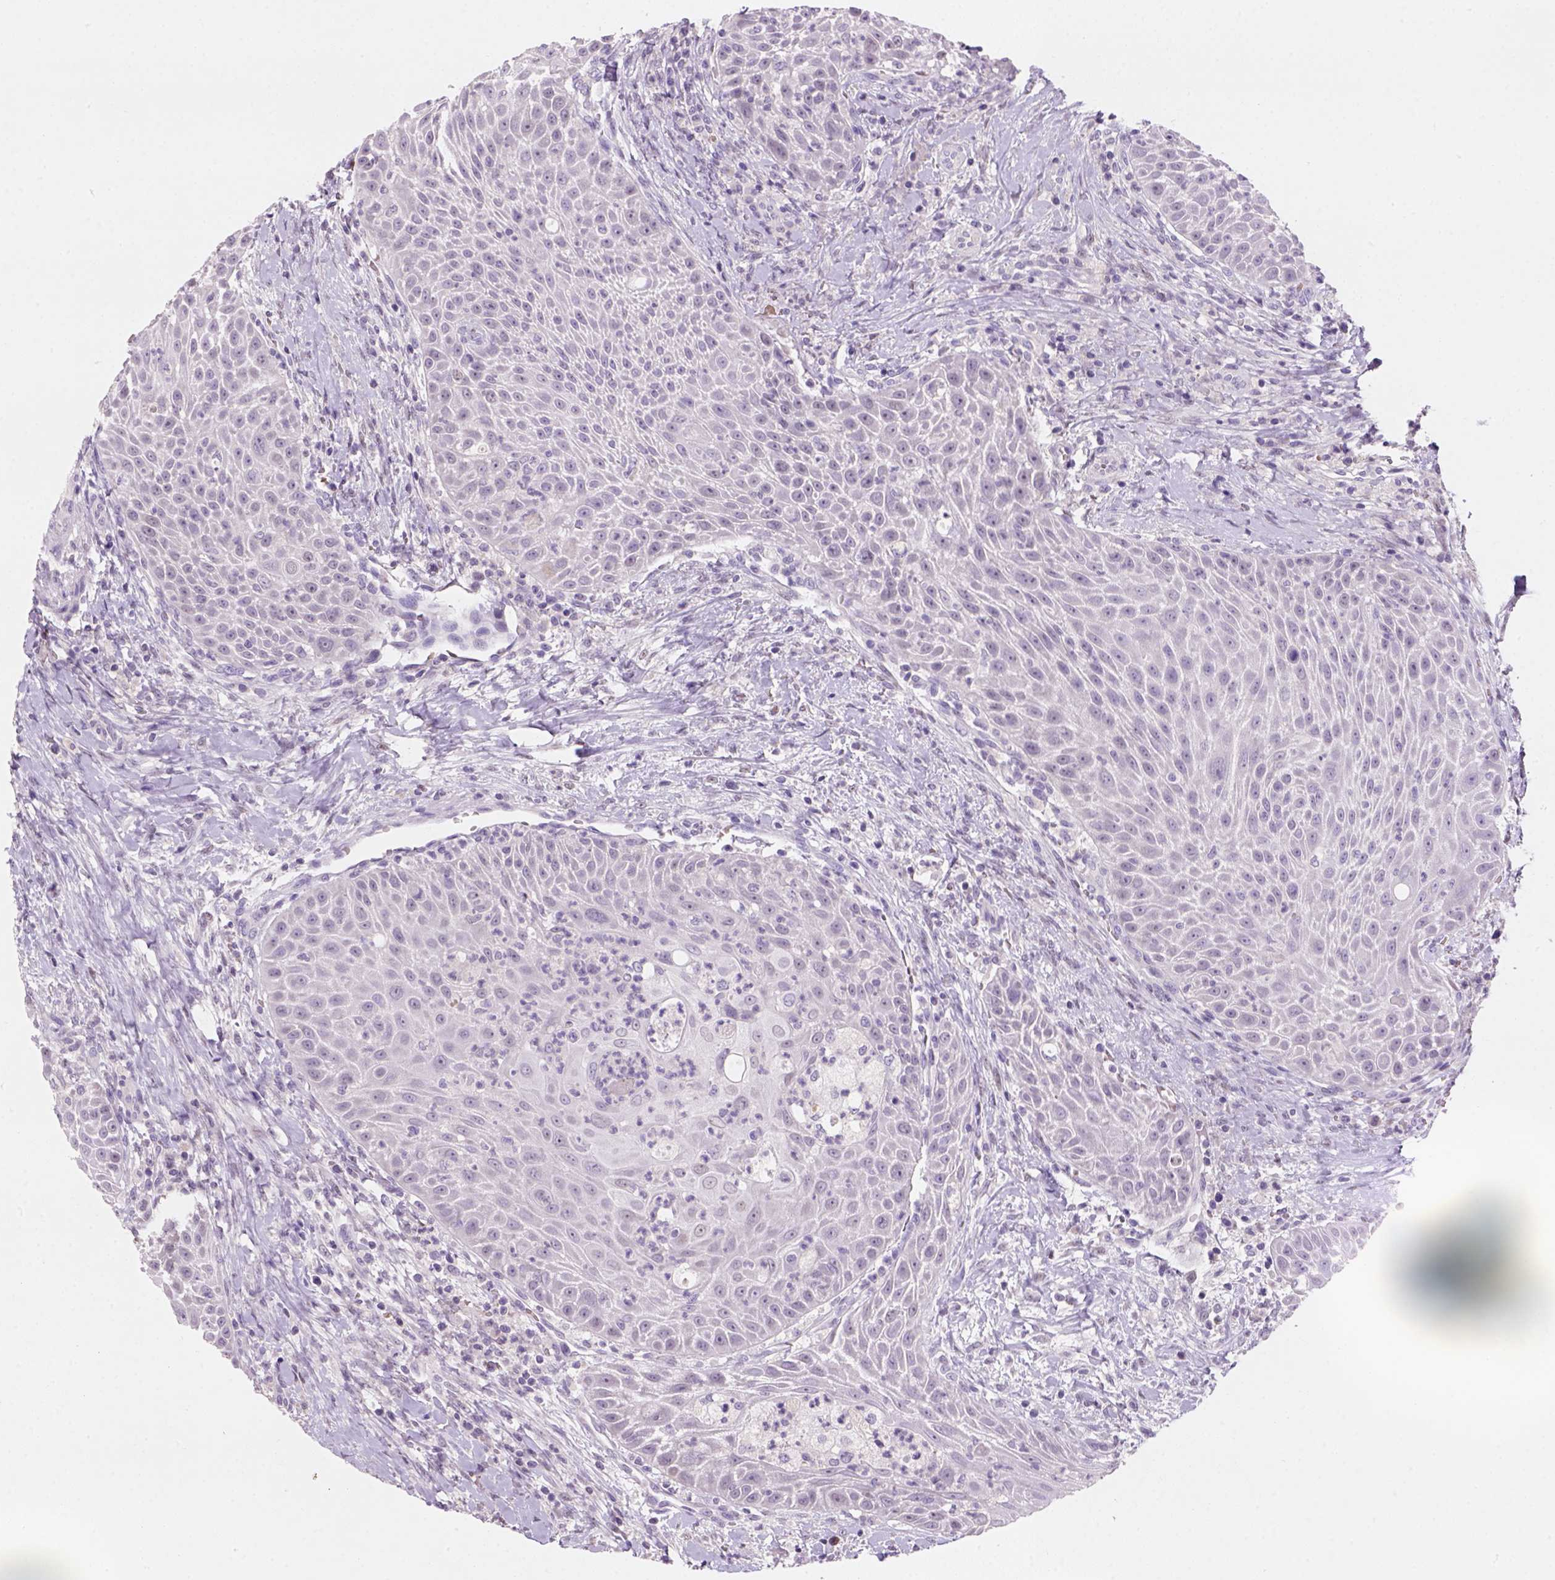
{"staining": {"intensity": "negative", "quantity": "none", "location": "none"}, "tissue": "head and neck cancer", "cell_type": "Tumor cells", "image_type": "cancer", "snomed": [{"axis": "morphology", "description": "Squamous cell carcinoma, NOS"}, {"axis": "topography", "description": "Head-Neck"}], "caption": "The micrograph demonstrates no staining of tumor cells in head and neck squamous cell carcinoma.", "gene": "ZMAT4", "patient": {"sex": "male", "age": 69}}